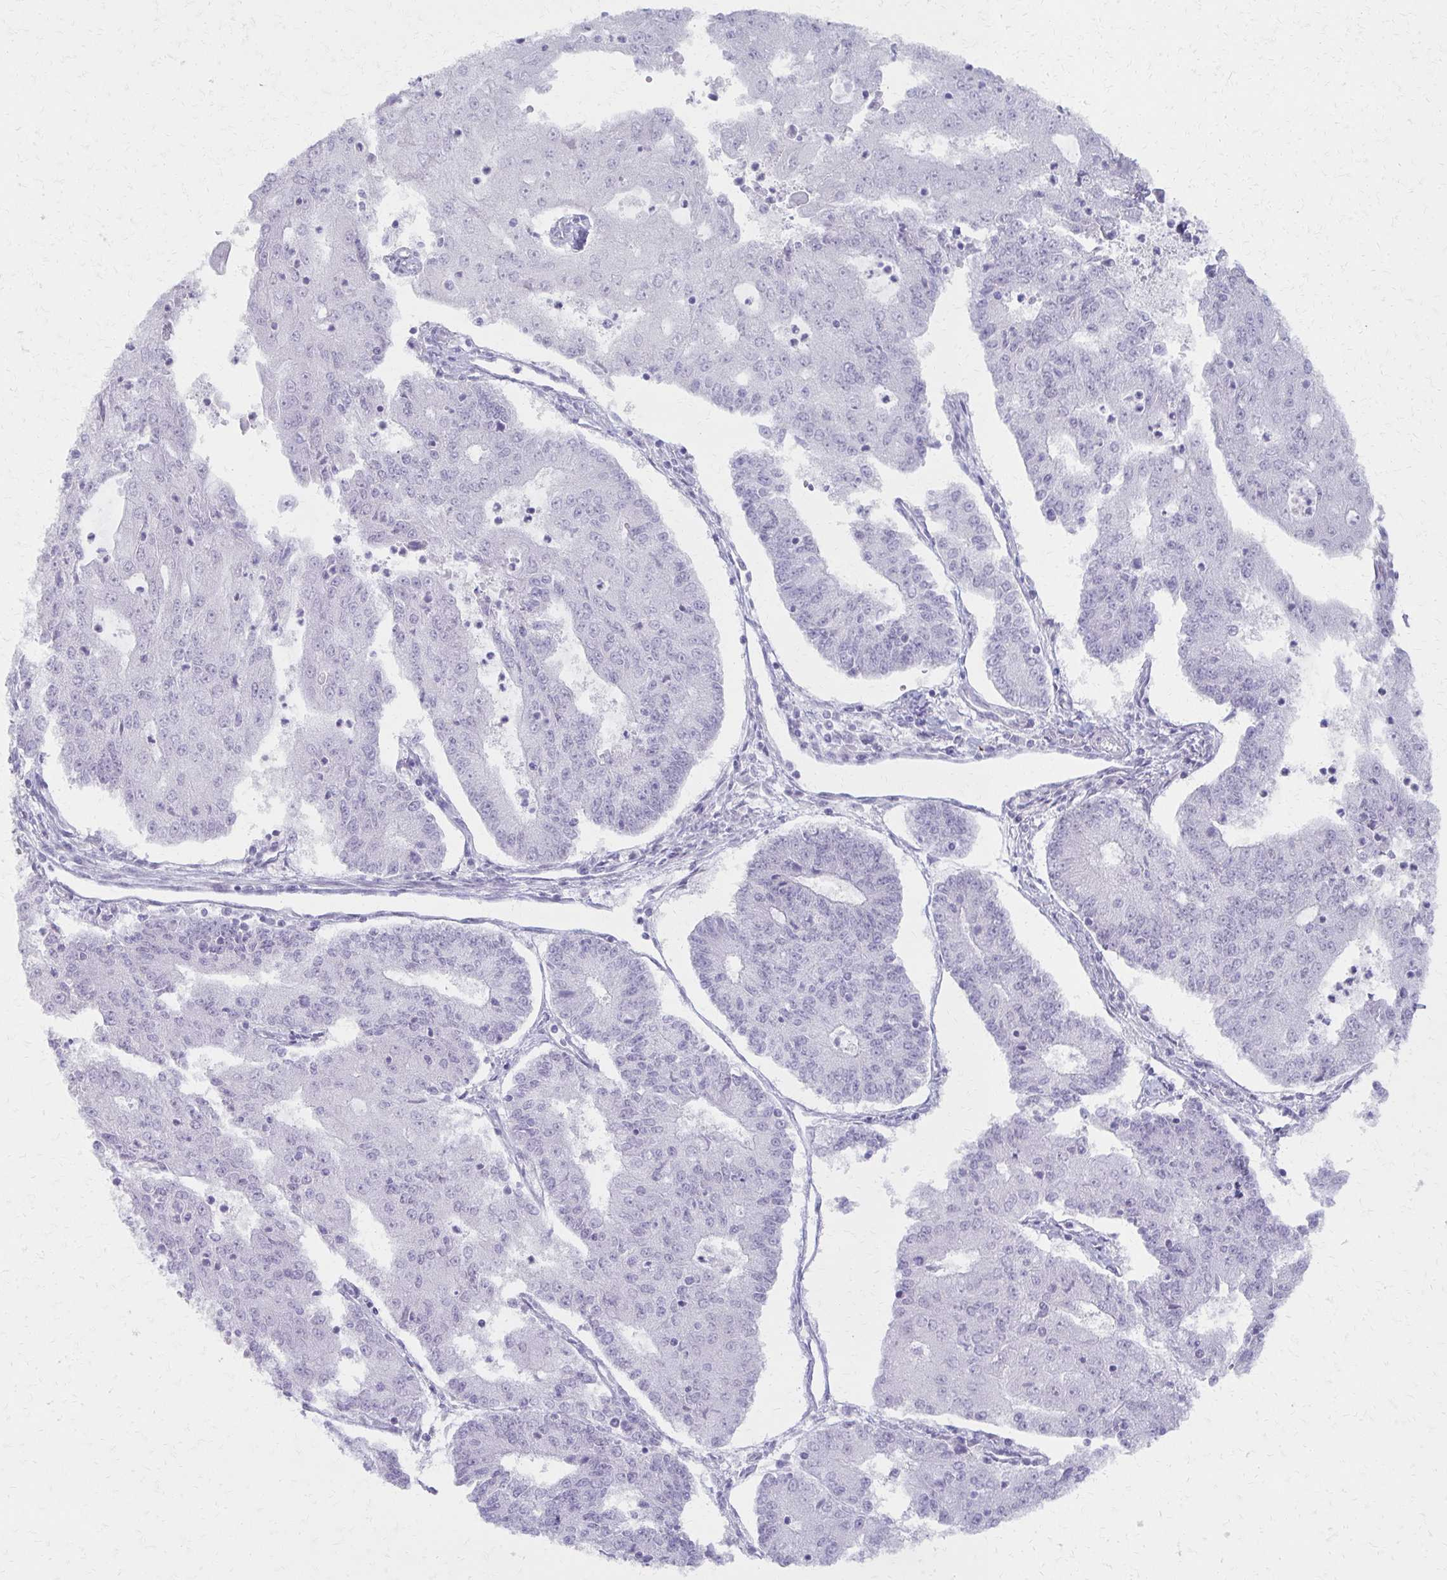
{"staining": {"intensity": "negative", "quantity": "none", "location": "none"}, "tissue": "endometrial cancer", "cell_type": "Tumor cells", "image_type": "cancer", "snomed": [{"axis": "morphology", "description": "Adenocarcinoma, NOS"}, {"axis": "topography", "description": "Endometrium"}], "caption": "Photomicrograph shows no significant protein positivity in tumor cells of endometrial cancer (adenocarcinoma). The staining was performed using DAB (3,3'-diaminobenzidine) to visualize the protein expression in brown, while the nuclei were stained in blue with hematoxylin (Magnification: 20x).", "gene": "MORC4", "patient": {"sex": "female", "age": 56}}